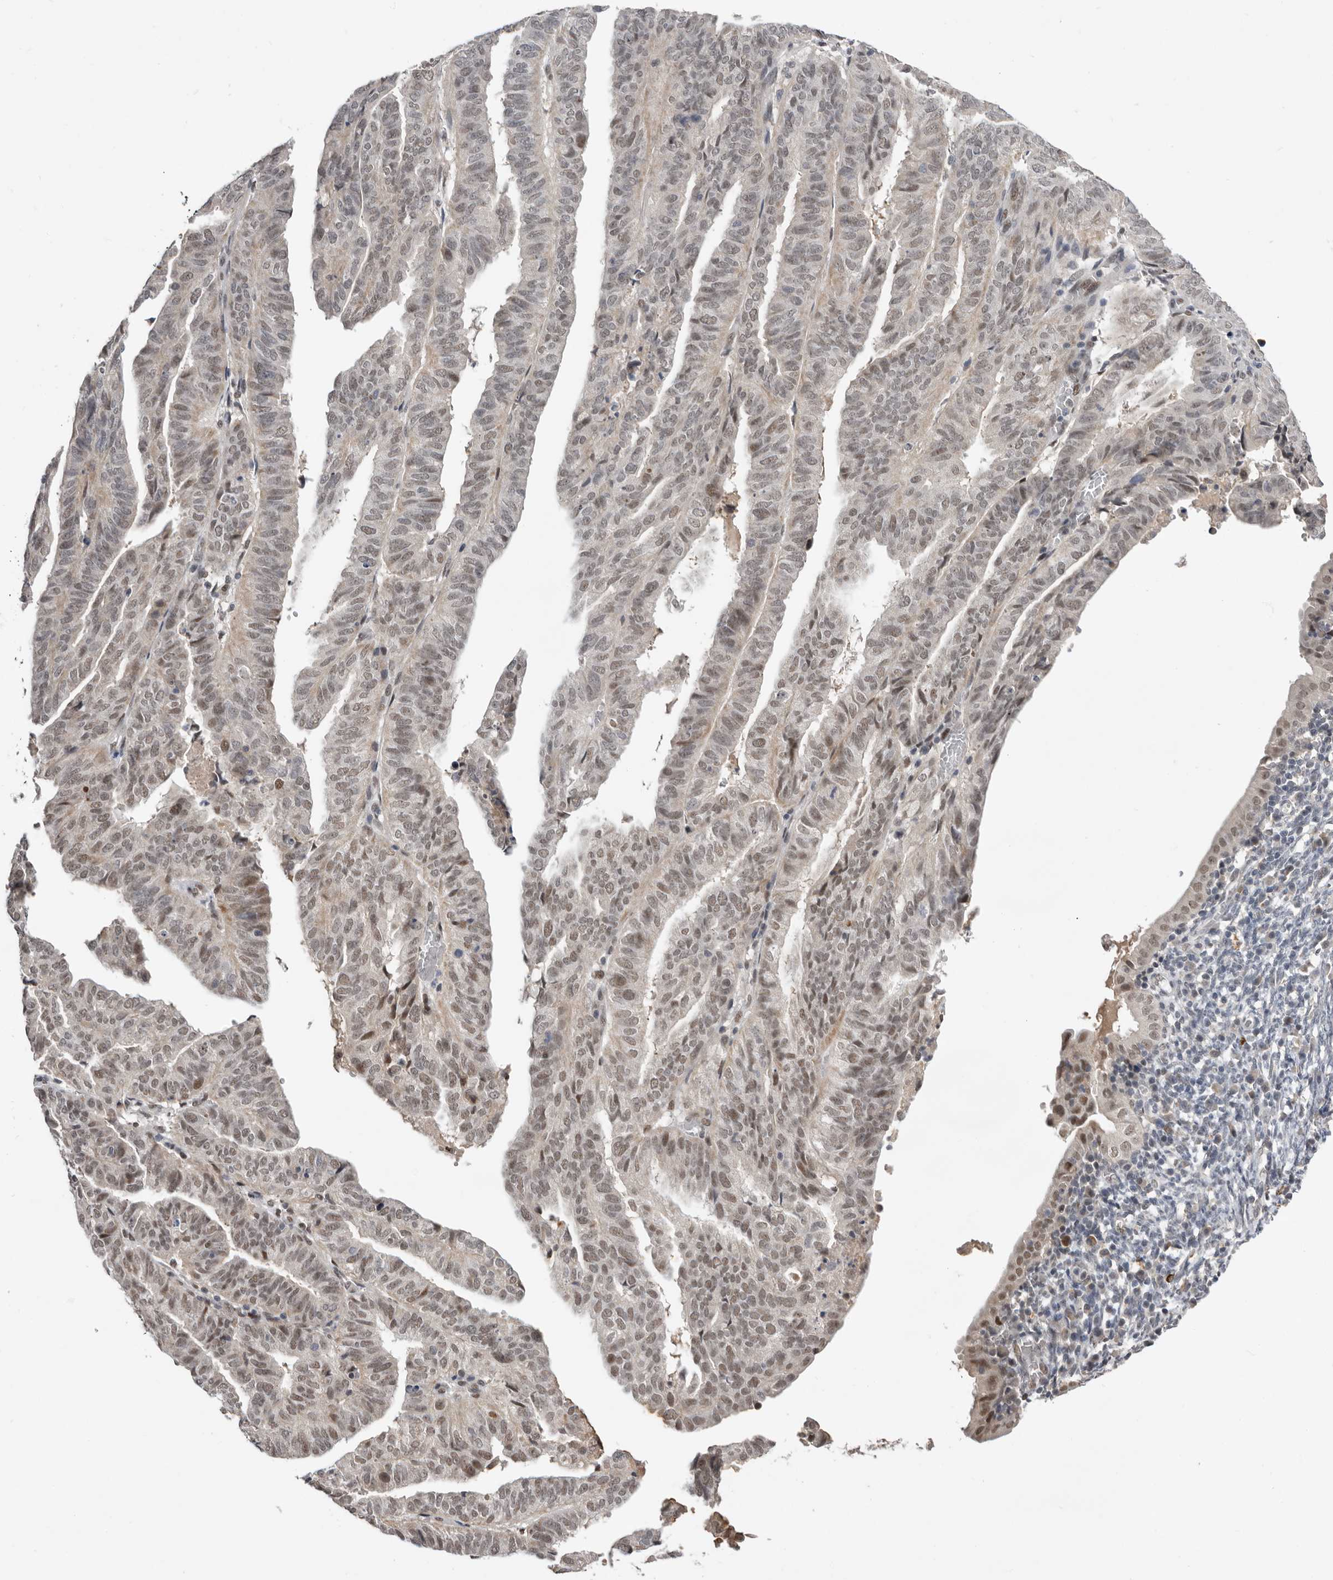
{"staining": {"intensity": "moderate", "quantity": "25%-75%", "location": "nuclear"}, "tissue": "endometrial cancer", "cell_type": "Tumor cells", "image_type": "cancer", "snomed": [{"axis": "morphology", "description": "Adenocarcinoma, NOS"}, {"axis": "topography", "description": "Uterus"}], "caption": "A high-resolution image shows immunohistochemistry (IHC) staining of endometrial cancer (adenocarcinoma), which exhibits moderate nuclear expression in approximately 25%-75% of tumor cells.", "gene": "BRCA2", "patient": {"sex": "female", "age": 77}}